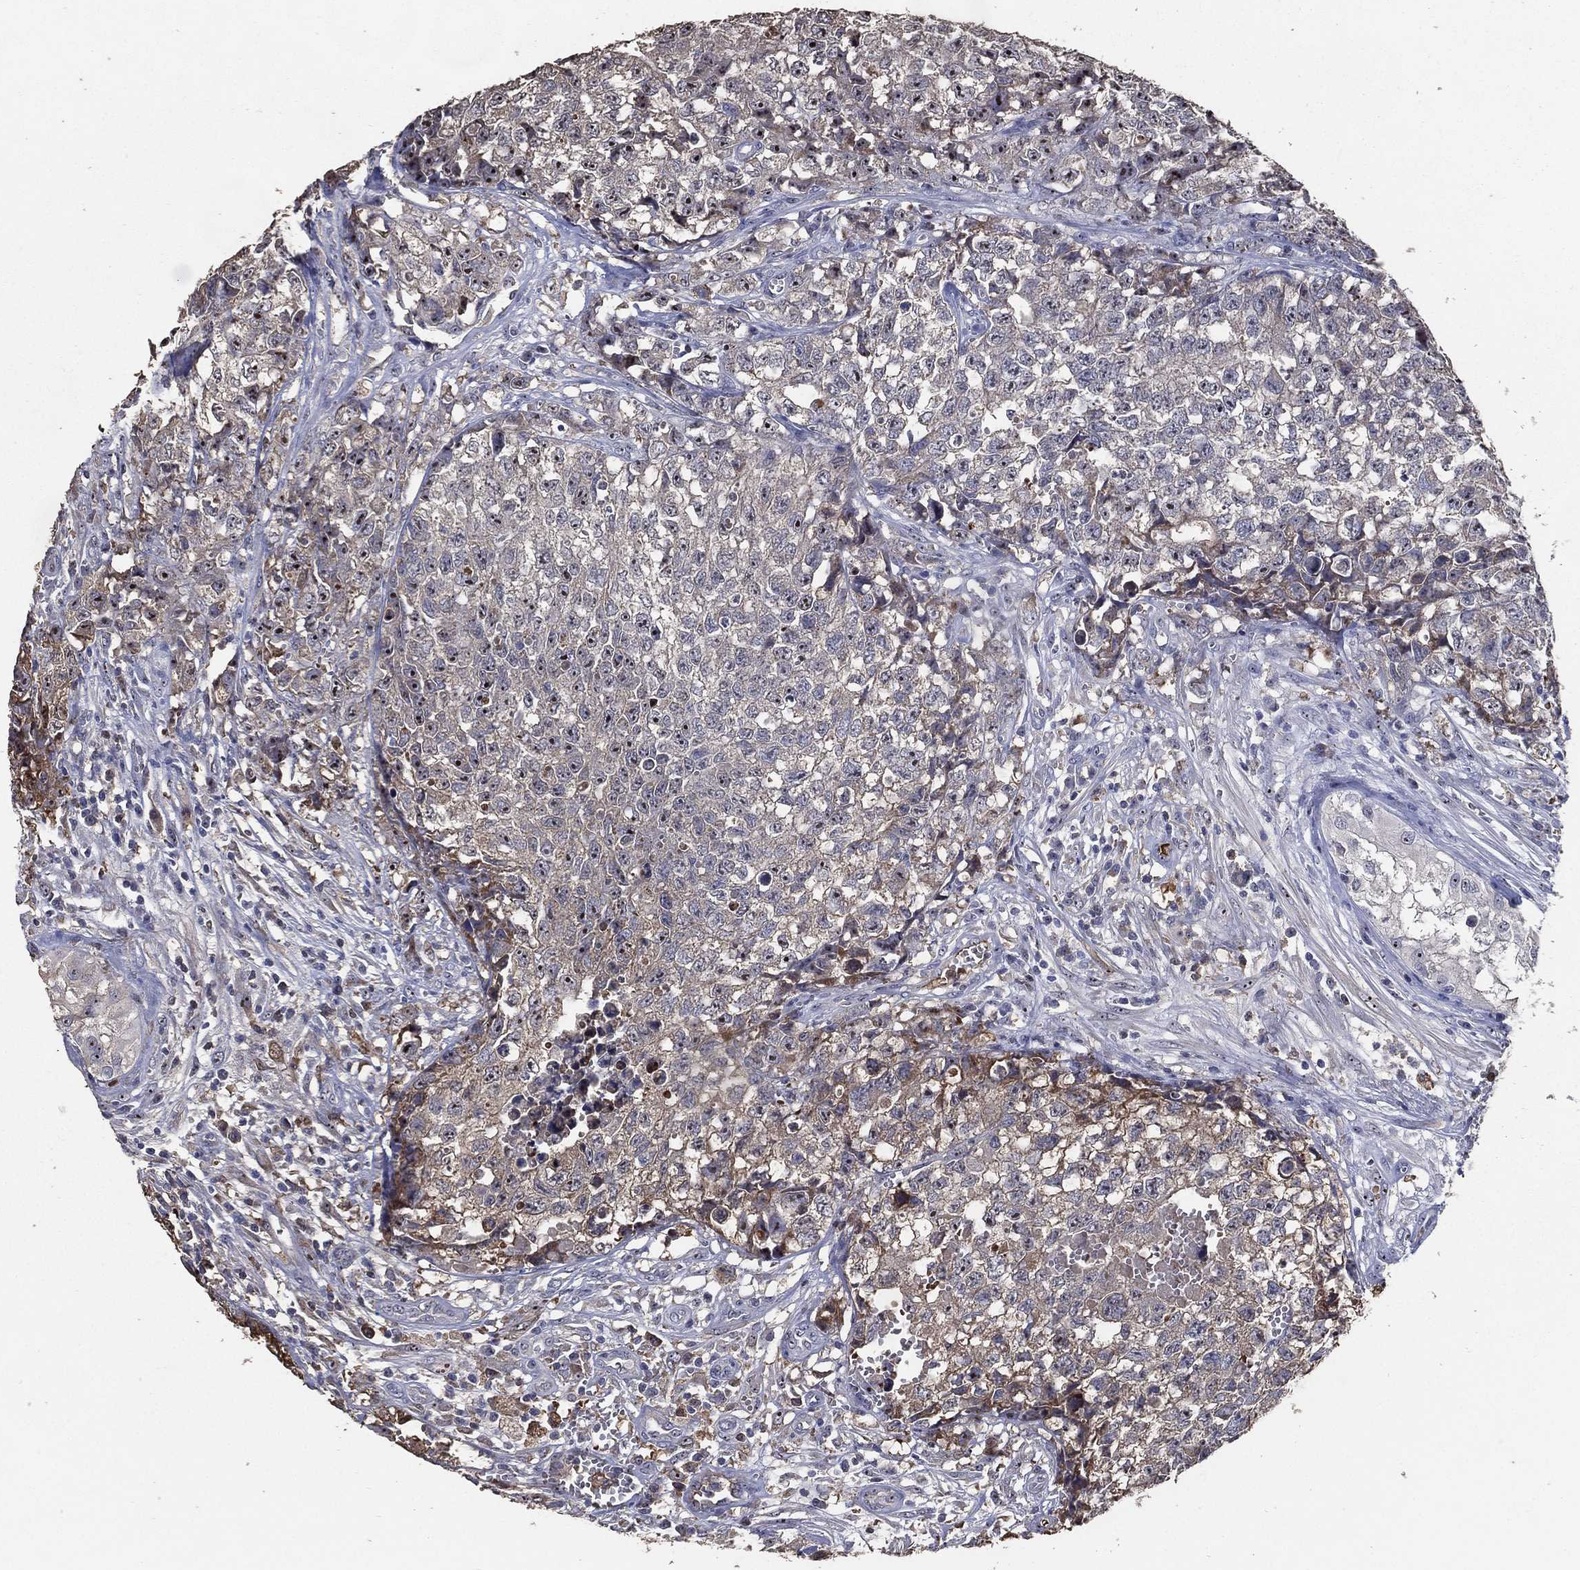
{"staining": {"intensity": "weak", "quantity": "<25%", "location": "cytoplasmic/membranous"}, "tissue": "testis cancer", "cell_type": "Tumor cells", "image_type": "cancer", "snomed": [{"axis": "morphology", "description": "Seminoma, NOS"}, {"axis": "morphology", "description": "Carcinoma, Embryonal, NOS"}, {"axis": "topography", "description": "Testis"}], "caption": "High magnification brightfield microscopy of testis seminoma stained with DAB (brown) and counterstained with hematoxylin (blue): tumor cells show no significant expression. (Brightfield microscopy of DAB immunohistochemistry (IHC) at high magnification).", "gene": "EFNA1", "patient": {"sex": "male", "age": 22}}